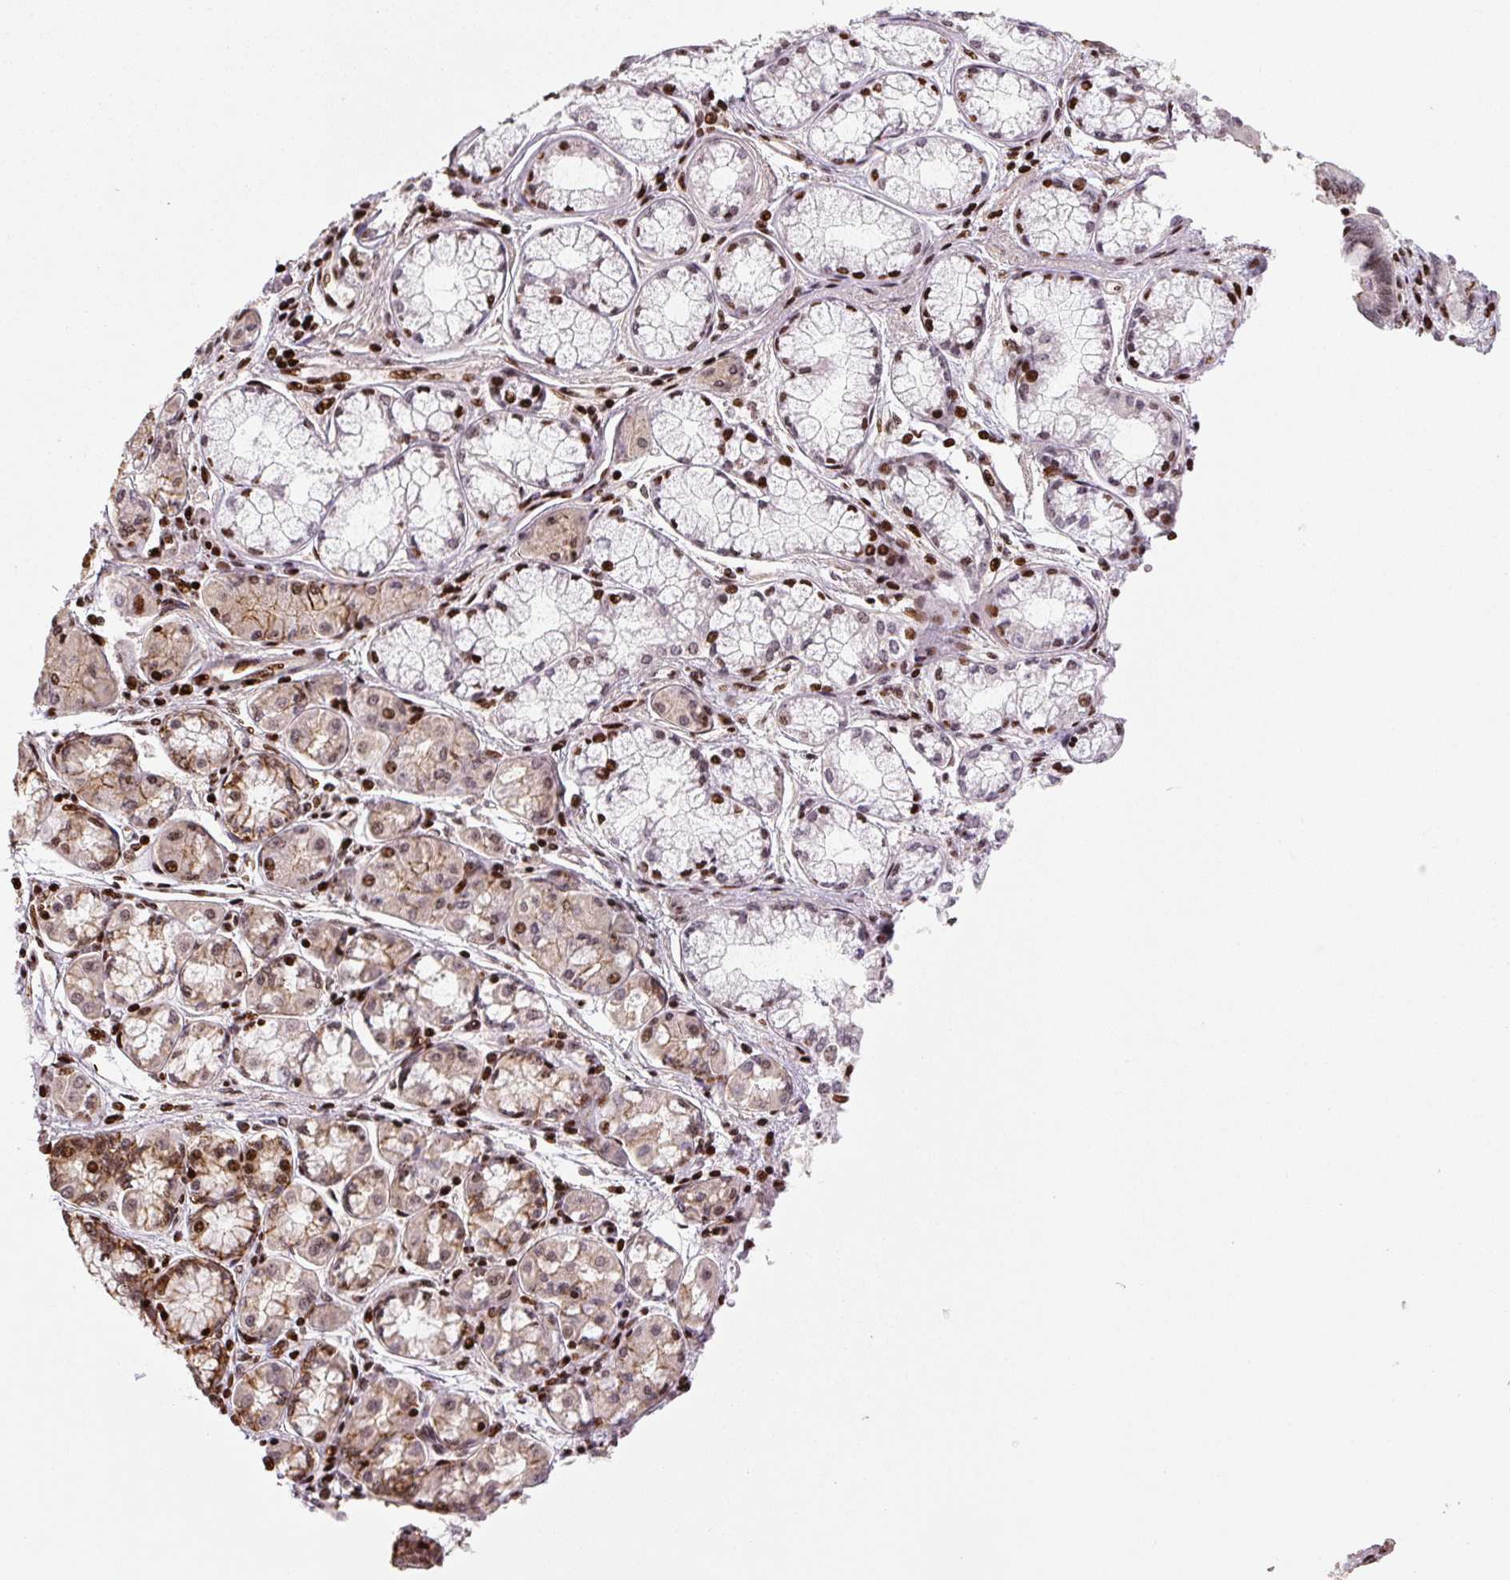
{"staining": {"intensity": "moderate", "quantity": "25%-75%", "location": "nuclear"}, "tissue": "pancreatic cancer", "cell_type": "Tumor cells", "image_type": "cancer", "snomed": [{"axis": "morphology", "description": "Adenocarcinoma, NOS"}, {"axis": "topography", "description": "Pancreas"}], "caption": "Adenocarcinoma (pancreatic) stained with a protein marker displays moderate staining in tumor cells.", "gene": "PYDC2", "patient": {"sex": "female", "age": 50}}